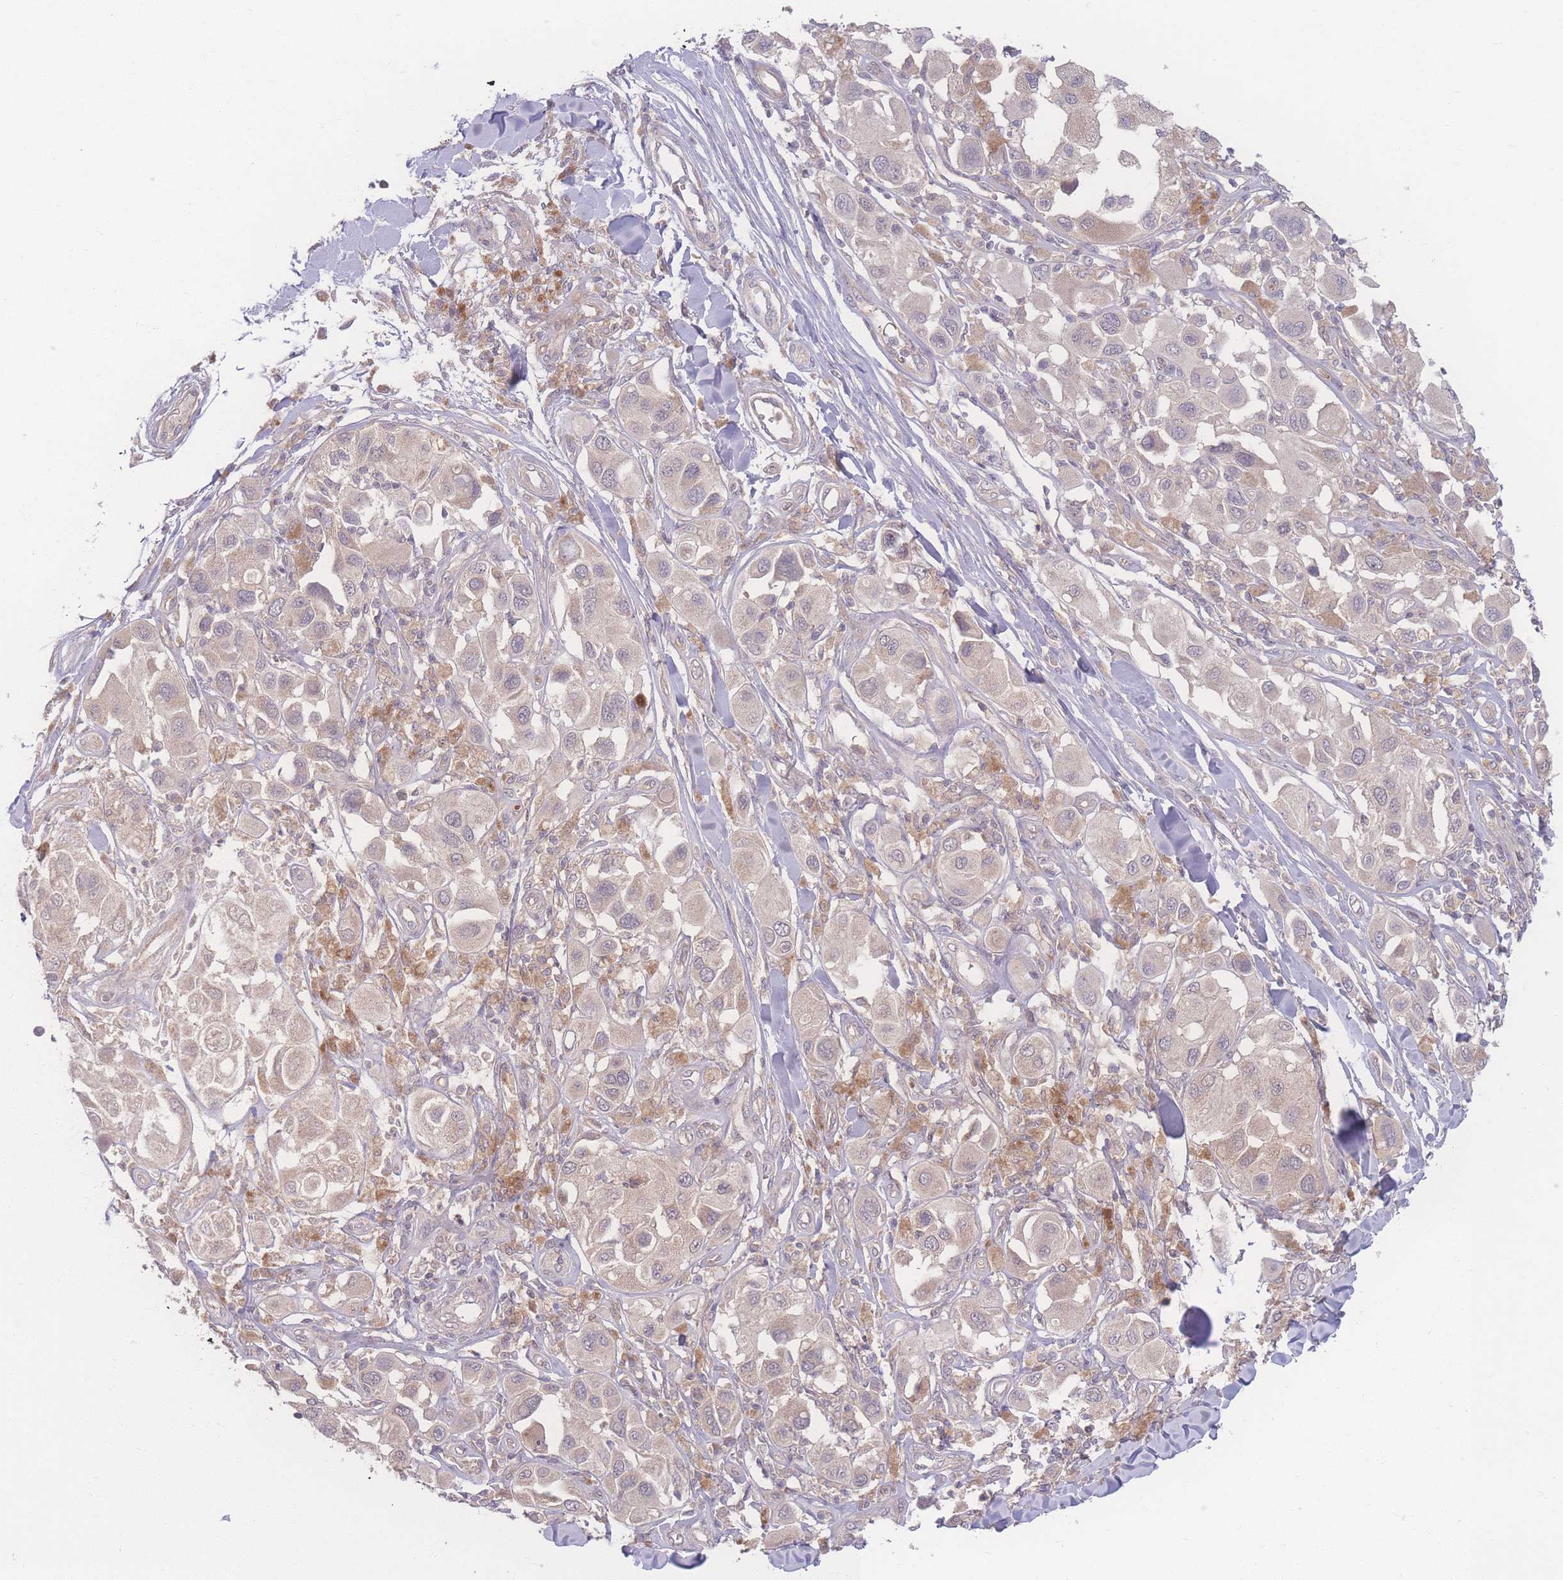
{"staining": {"intensity": "negative", "quantity": "none", "location": "none"}, "tissue": "melanoma", "cell_type": "Tumor cells", "image_type": "cancer", "snomed": [{"axis": "morphology", "description": "Malignant melanoma, Metastatic site"}, {"axis": "topography", "description": "Skin"}], "caption": "Image shows no protein expression in tumor cells of malignant melanoma (metastatic site) tissue.", "gene": "INSR", "patient": {"sex": "male", "age": 41}}